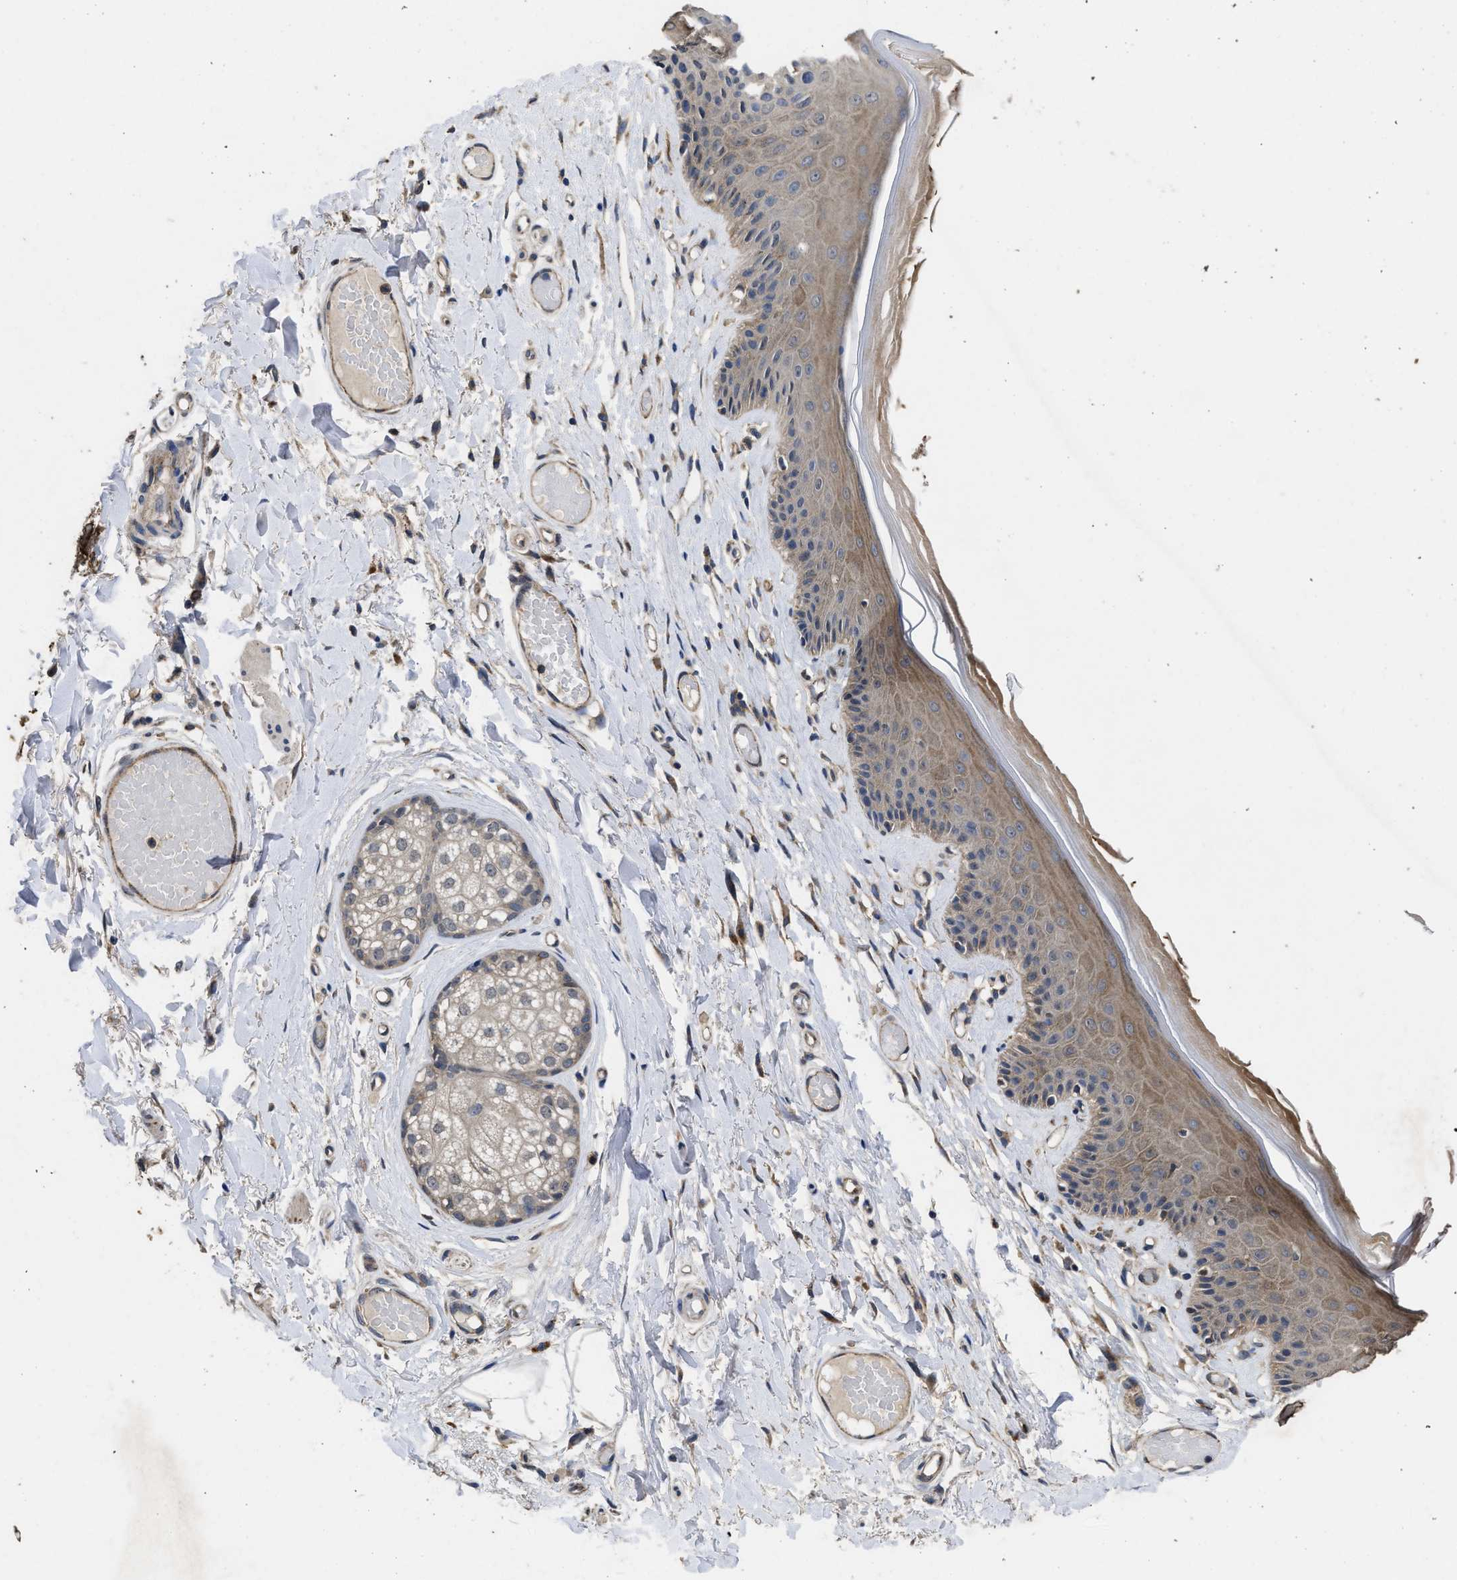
{"staining": {"intensity": "weak", "quantity": "25%-75%", "location": "cytoplasmic/membranous"}, "tissue": "skin", "cell_type": "Epidermal cells", "image_type": "normal", "snomed": [{"axis": "morphology", "description": "Normal tissue, NOS"}, {"axis": "topography", "description": "Vulva"}], "caption": "Human skin stained for a protein (brown) reveals weak cytoplasmic/membranous positive positivity in approximately 25%-75% of epidermal cells.", "gene": "PKD2", "patient": {"sex": "female", "age": 73}}